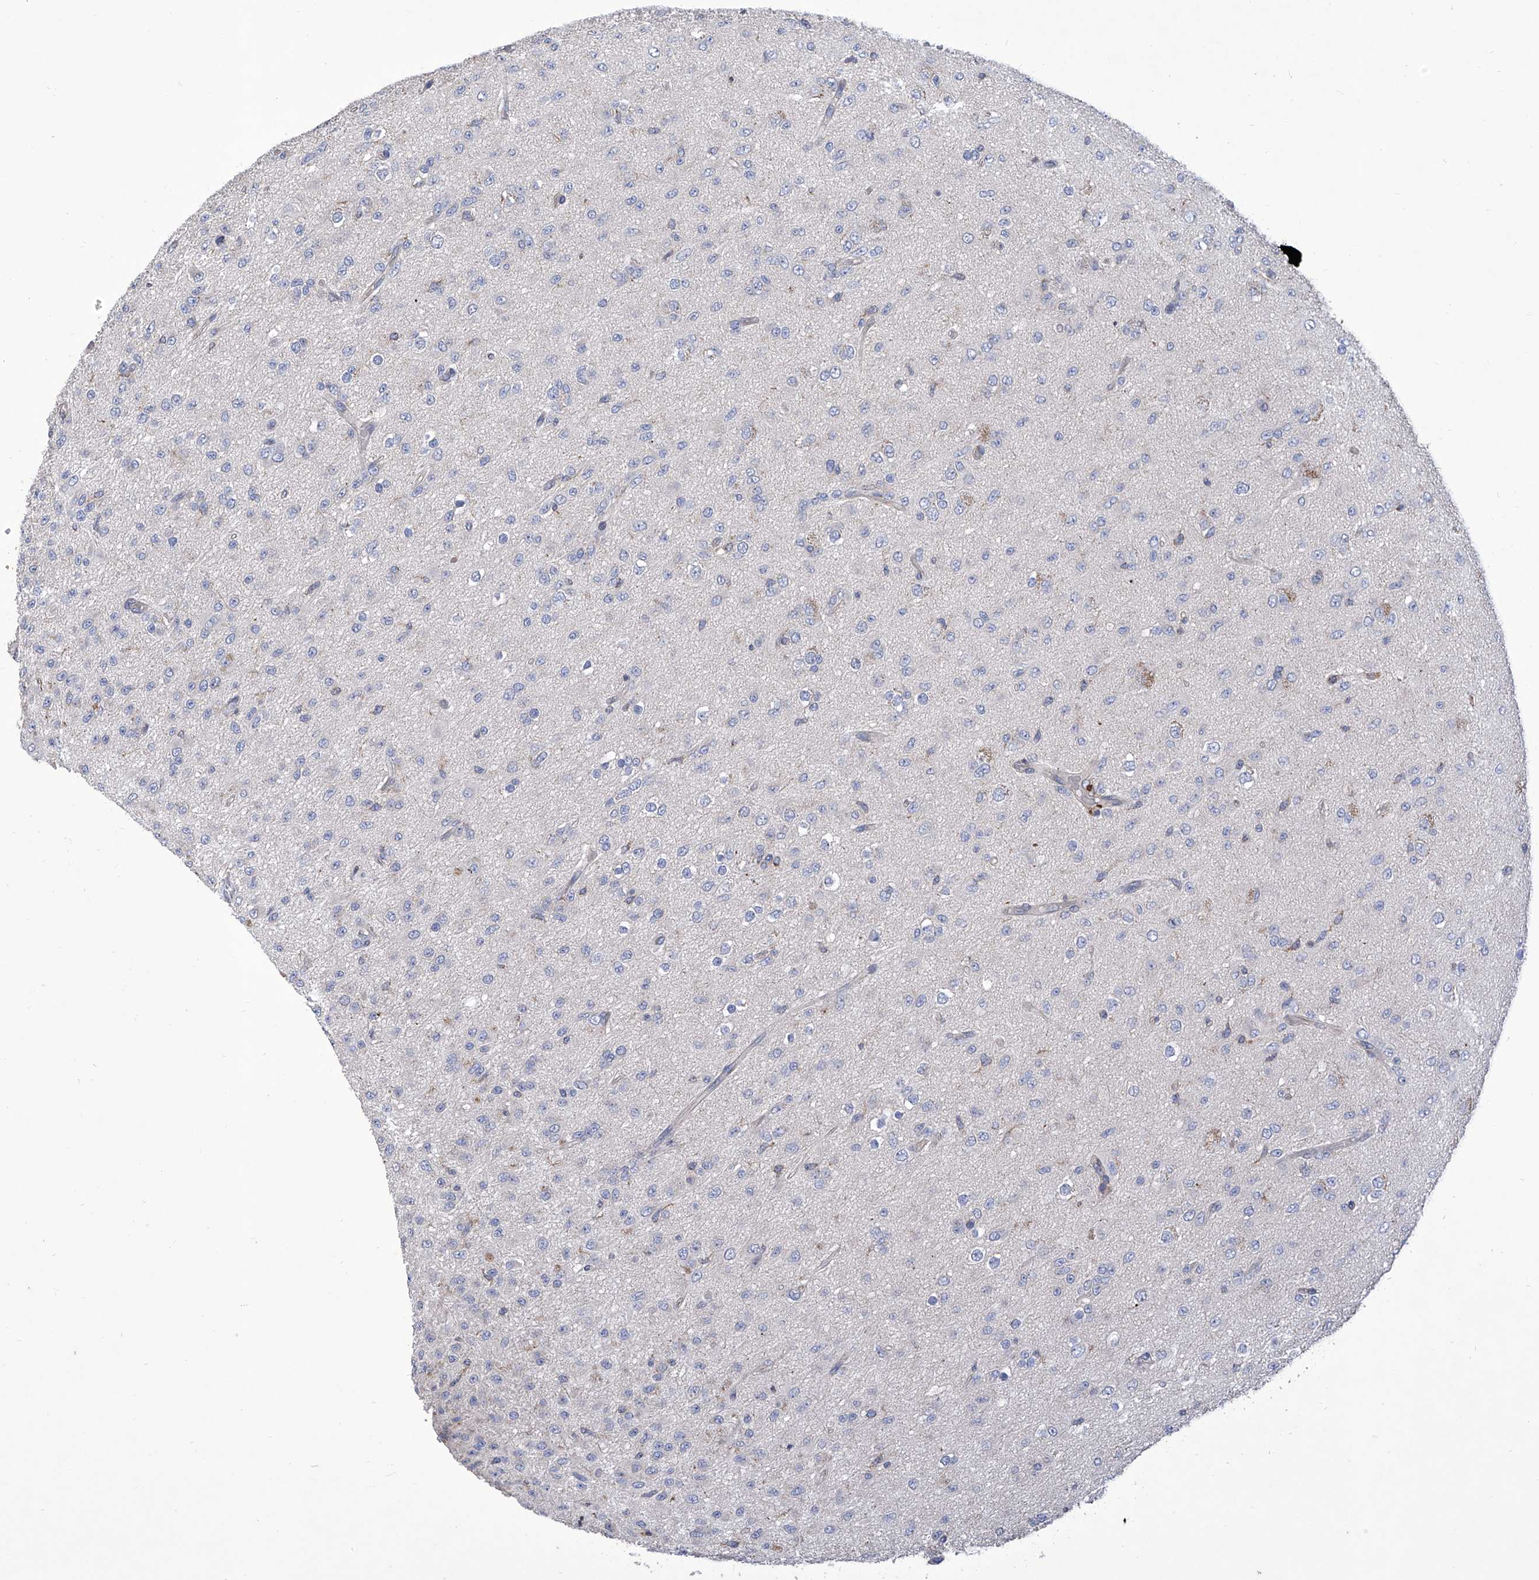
{"staining": {"intensity": "negative", "quantity": "none", "location": "none"}, "tissue": "glioma", "cell_type": "Tumor cells", "image_type": "cancer", "snomed": [{"axis": "morphology", "description": "Glioma, malignant, Low grade"}, {"axis": "topography", "description": "Brain"}], "caption": "This is an immunohistochemistry photomicrograph of human malignant glioma (low-grade). There is no positivity in tumor cells.", "gene": "TJAP1", "patient": {"sex": "male", "age": 65}}